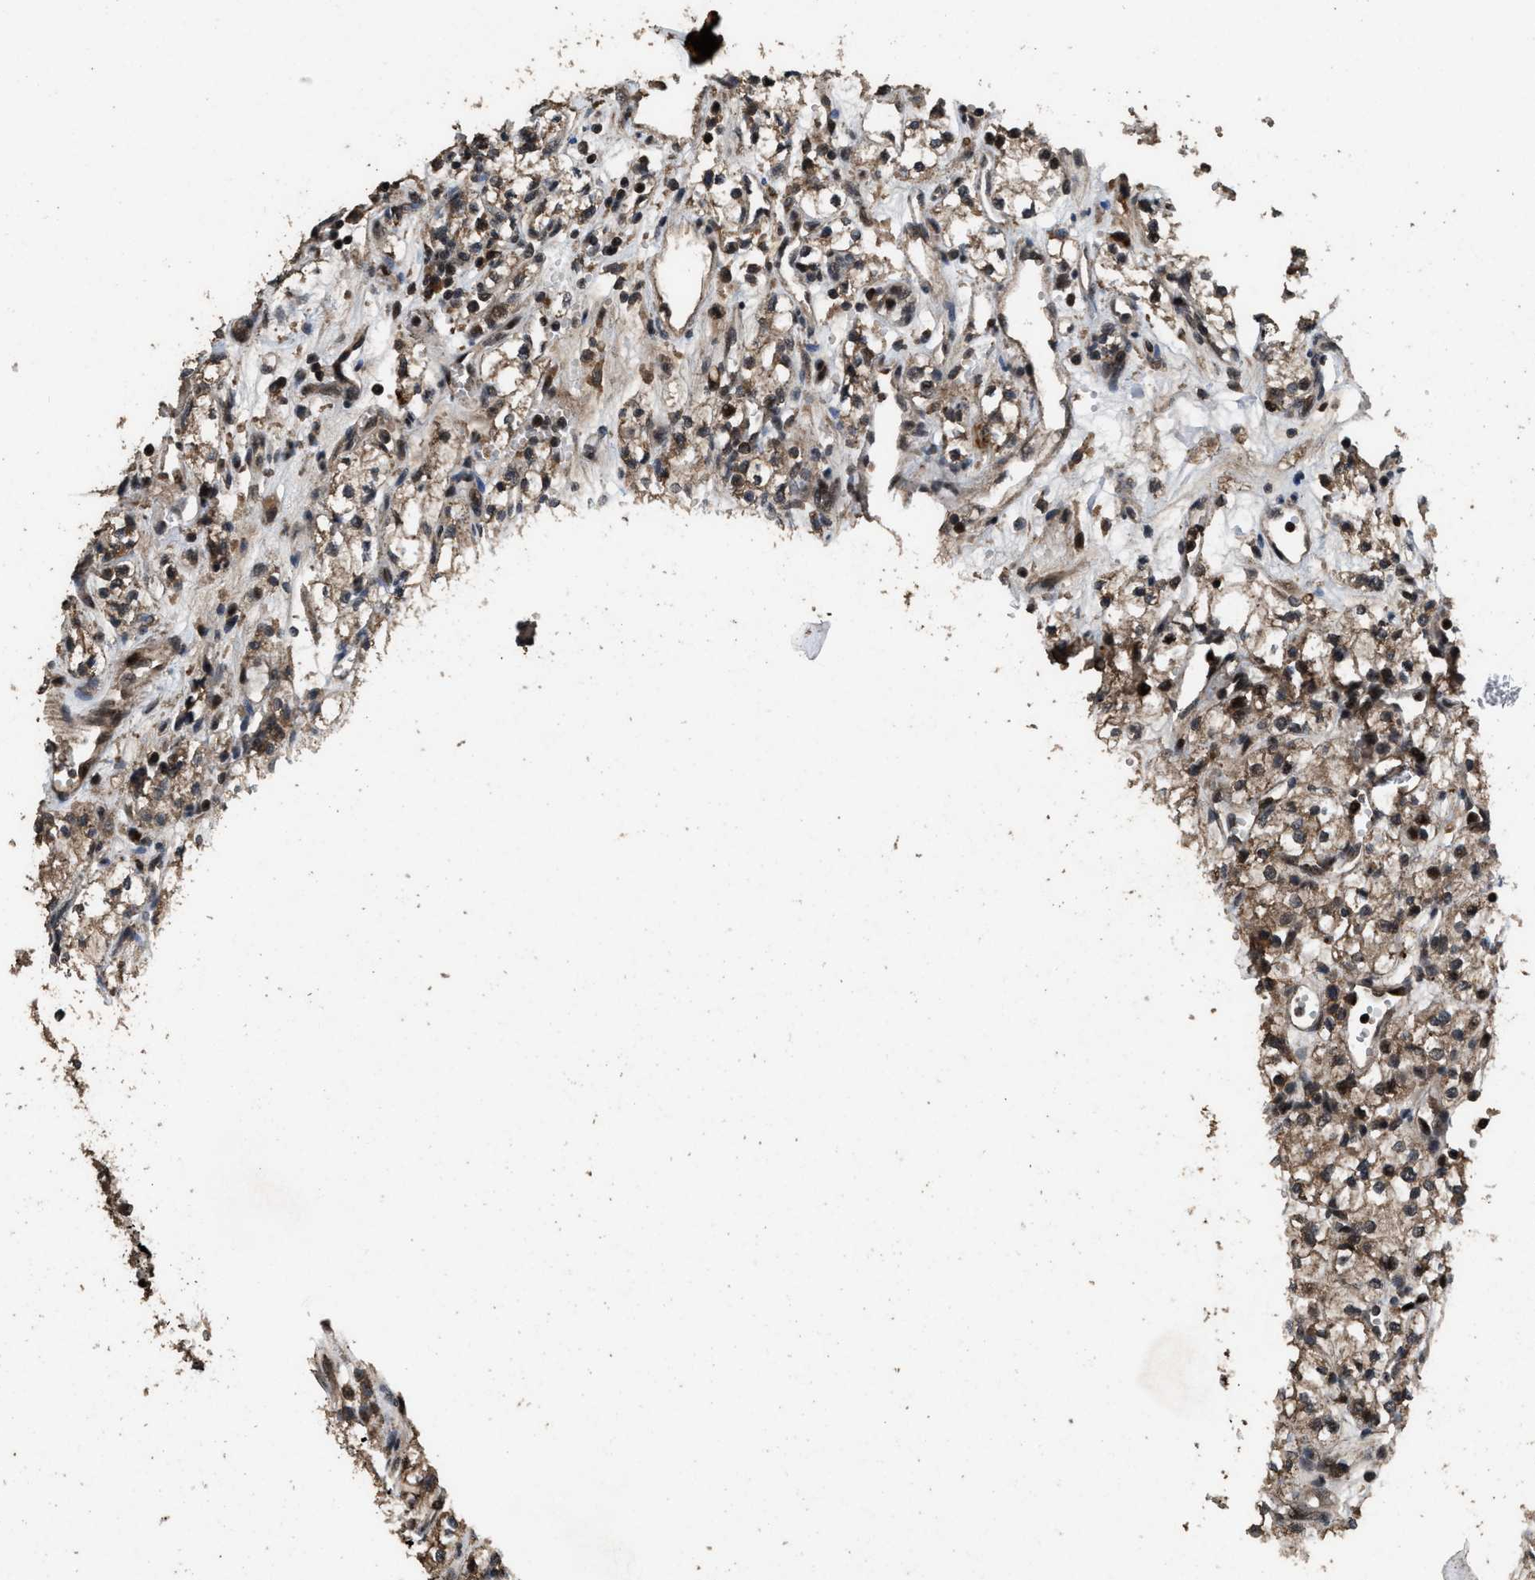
{"staining": {"intensity": "moderate", "quantity": "<25%", "location": "nuclear"}, "tissue": "renal cancer", "cell_type": "Tumor cells", "image_type": "cancer", "snomed": [{"axis": "morphology", "description": "Adenocarcinoma, NOS"}, {"axis": "topography", "description": "Kidney"}], "caption": "Adenocarcinoma (renal) stained for a protein shows moderate nuclear positivity in tumor cells.", "gene": "HAUS6", "patient": {"sex": "male", "age": 59}}